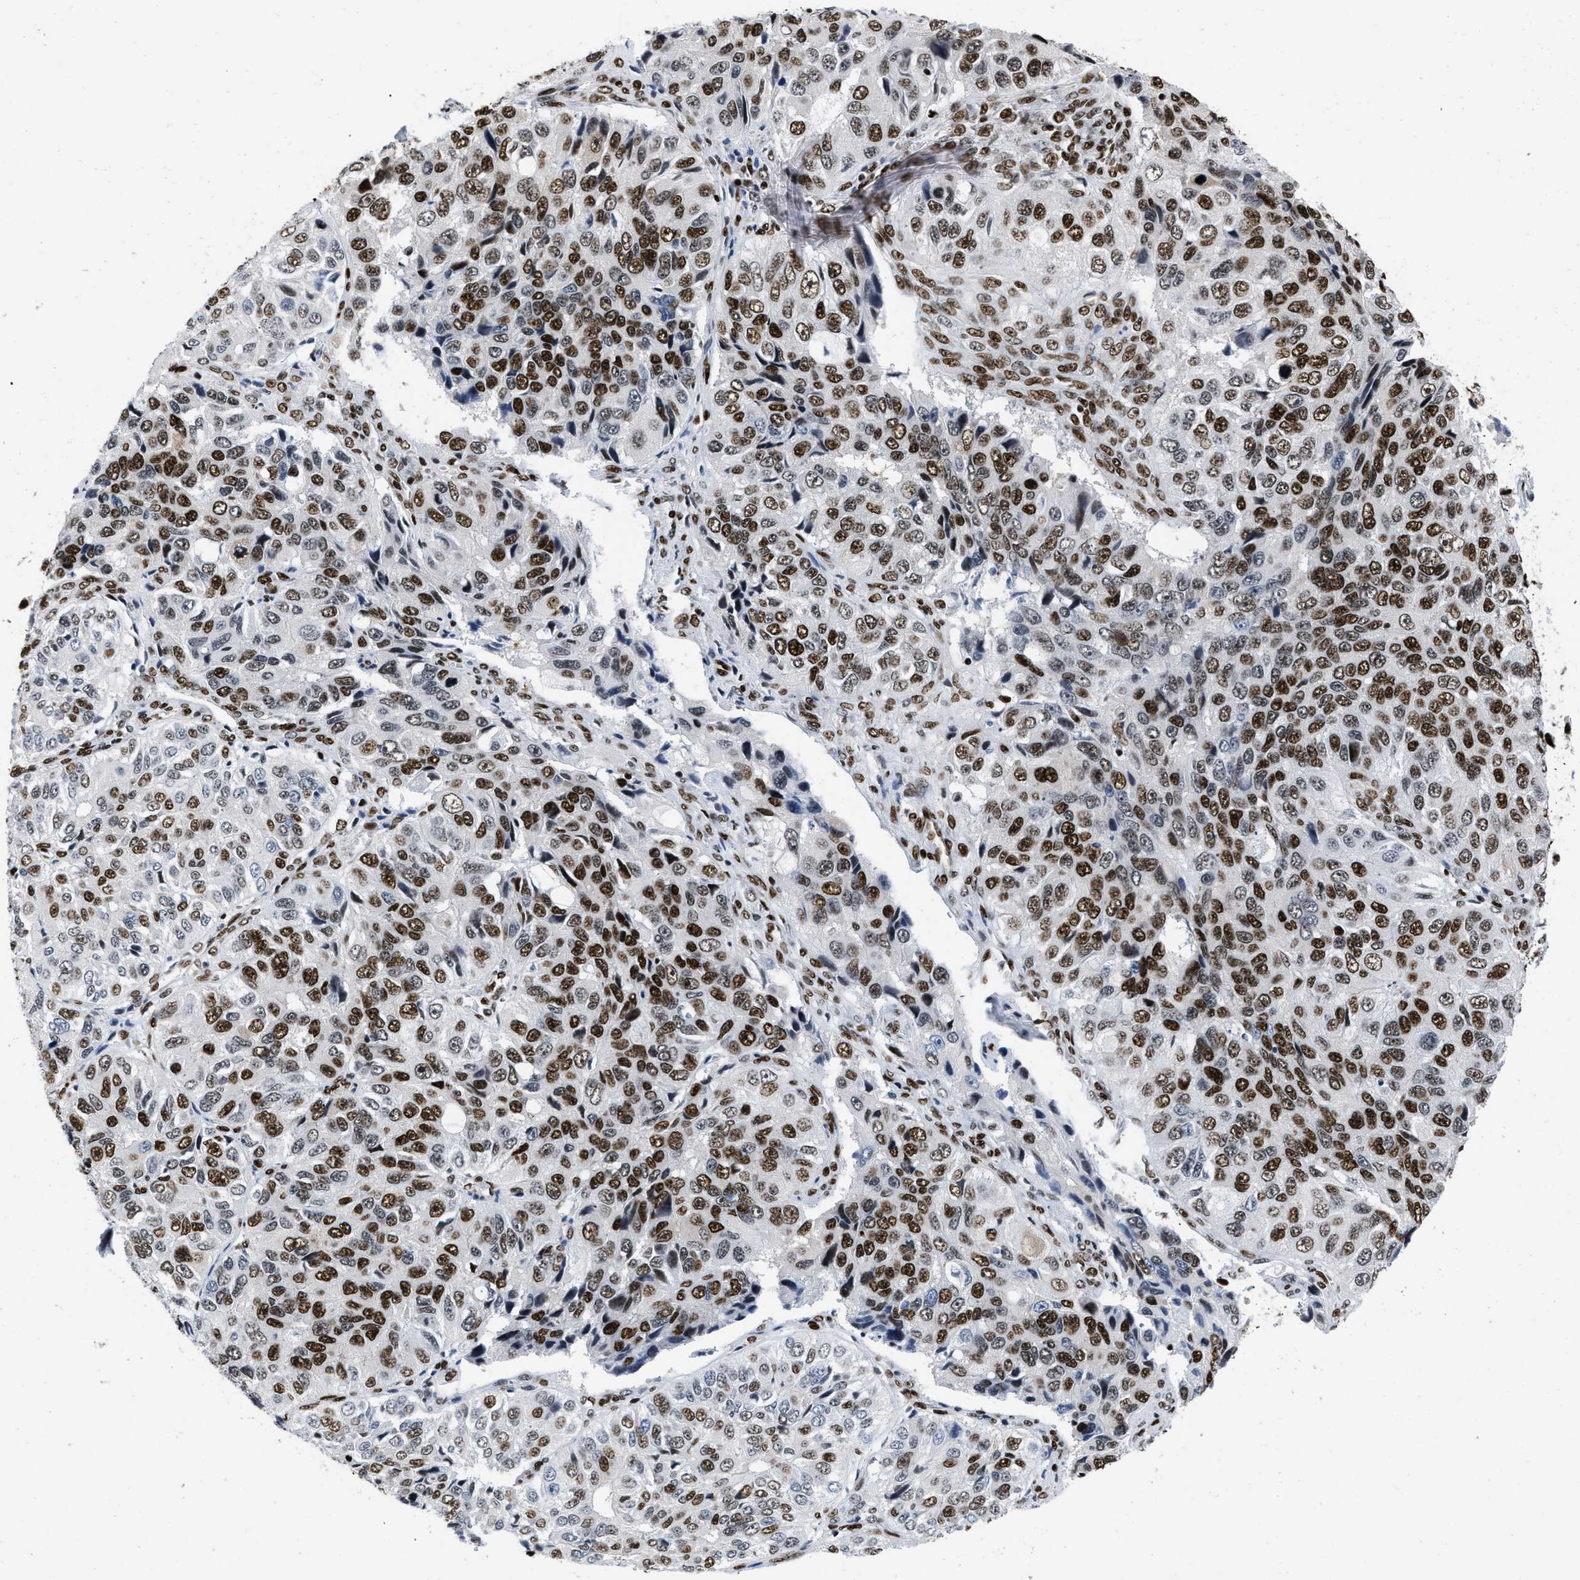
{"staining": {"intensity": "strong", "quantity": "25%-75%", "location": "nuclear"}, "tissue": "ovarian cancer", "cell_type": "Tumor cells", "image_type": "cancer", "snomed": [{"axis": "morphology", "description": "Carcinoma, endometroid"}, {"axis": "topography", "description": "Ovary"}], "caption": "Immunohistochemistry image of neoplastic tissue: human ovarian endometroid carcinoma stained using IHC displays high levels of strong protein expression localized specifically in the nuclear of tumor cells, appearing as a nuclear brown color.", "gene": "CREB1", "patient": {"sex": "female", "age": 51}}